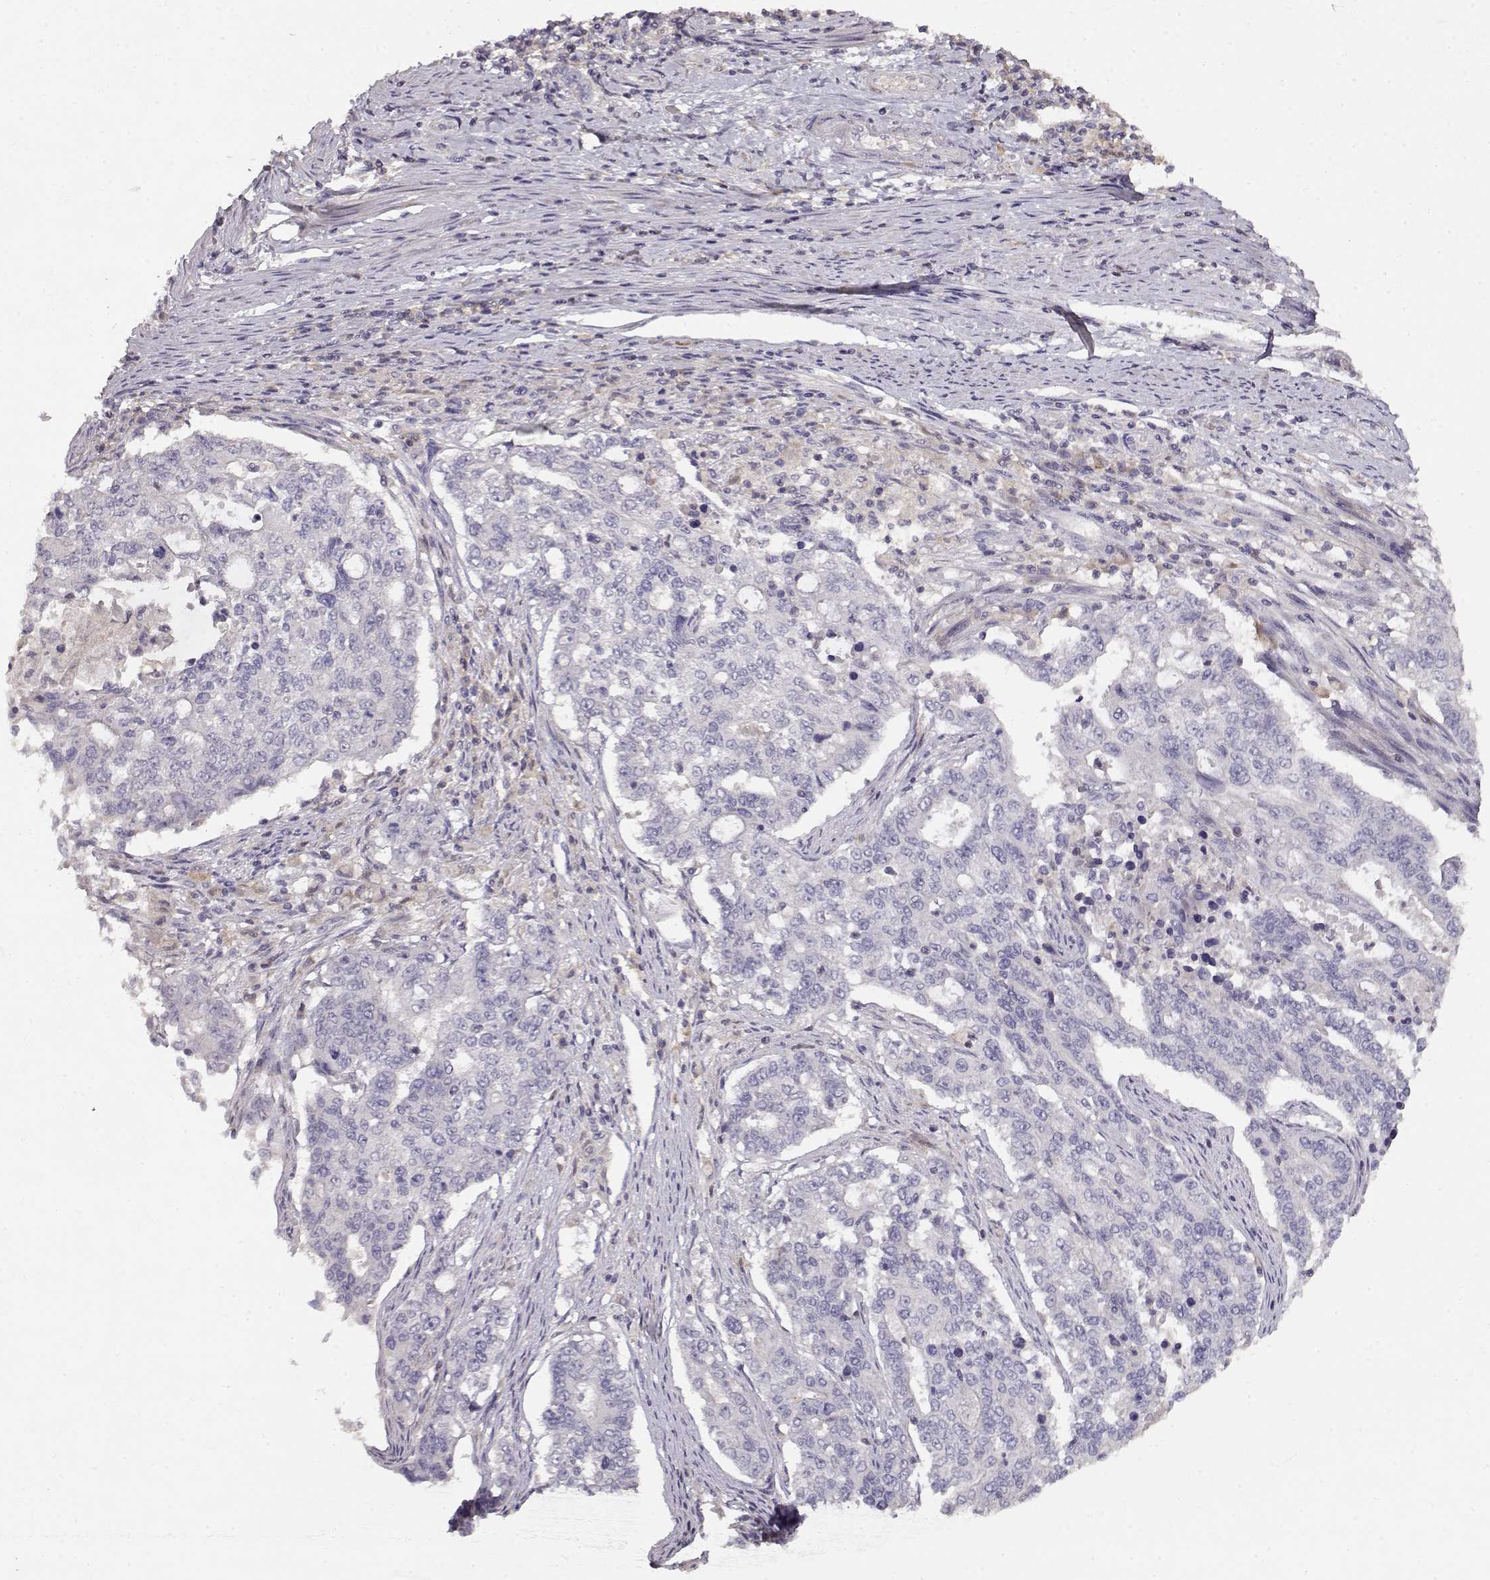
{"staining": {"intensity": "negative", "quantity": "none", "location": "none"}, "tissue": "endometrial cancer", "cell_type": "Tumor cells", "image_type": "cancer", "snomed": [{"axis": "morphology", "description": "Adenocarcinoma, NOS"}, {"axis": "topography", "description": "Uterus"}], "caption": "An image of human endometrial adenocarcinoma is negative for staining in tumor cells. Brightfield microscopy of IHC stained with DAB (3,3'-diaminobenzidine) (brown) and hematoxylin (blue), captured at high magnification.", "gene": "VAV1", "patient": {"sex": "female", "age": 59}}